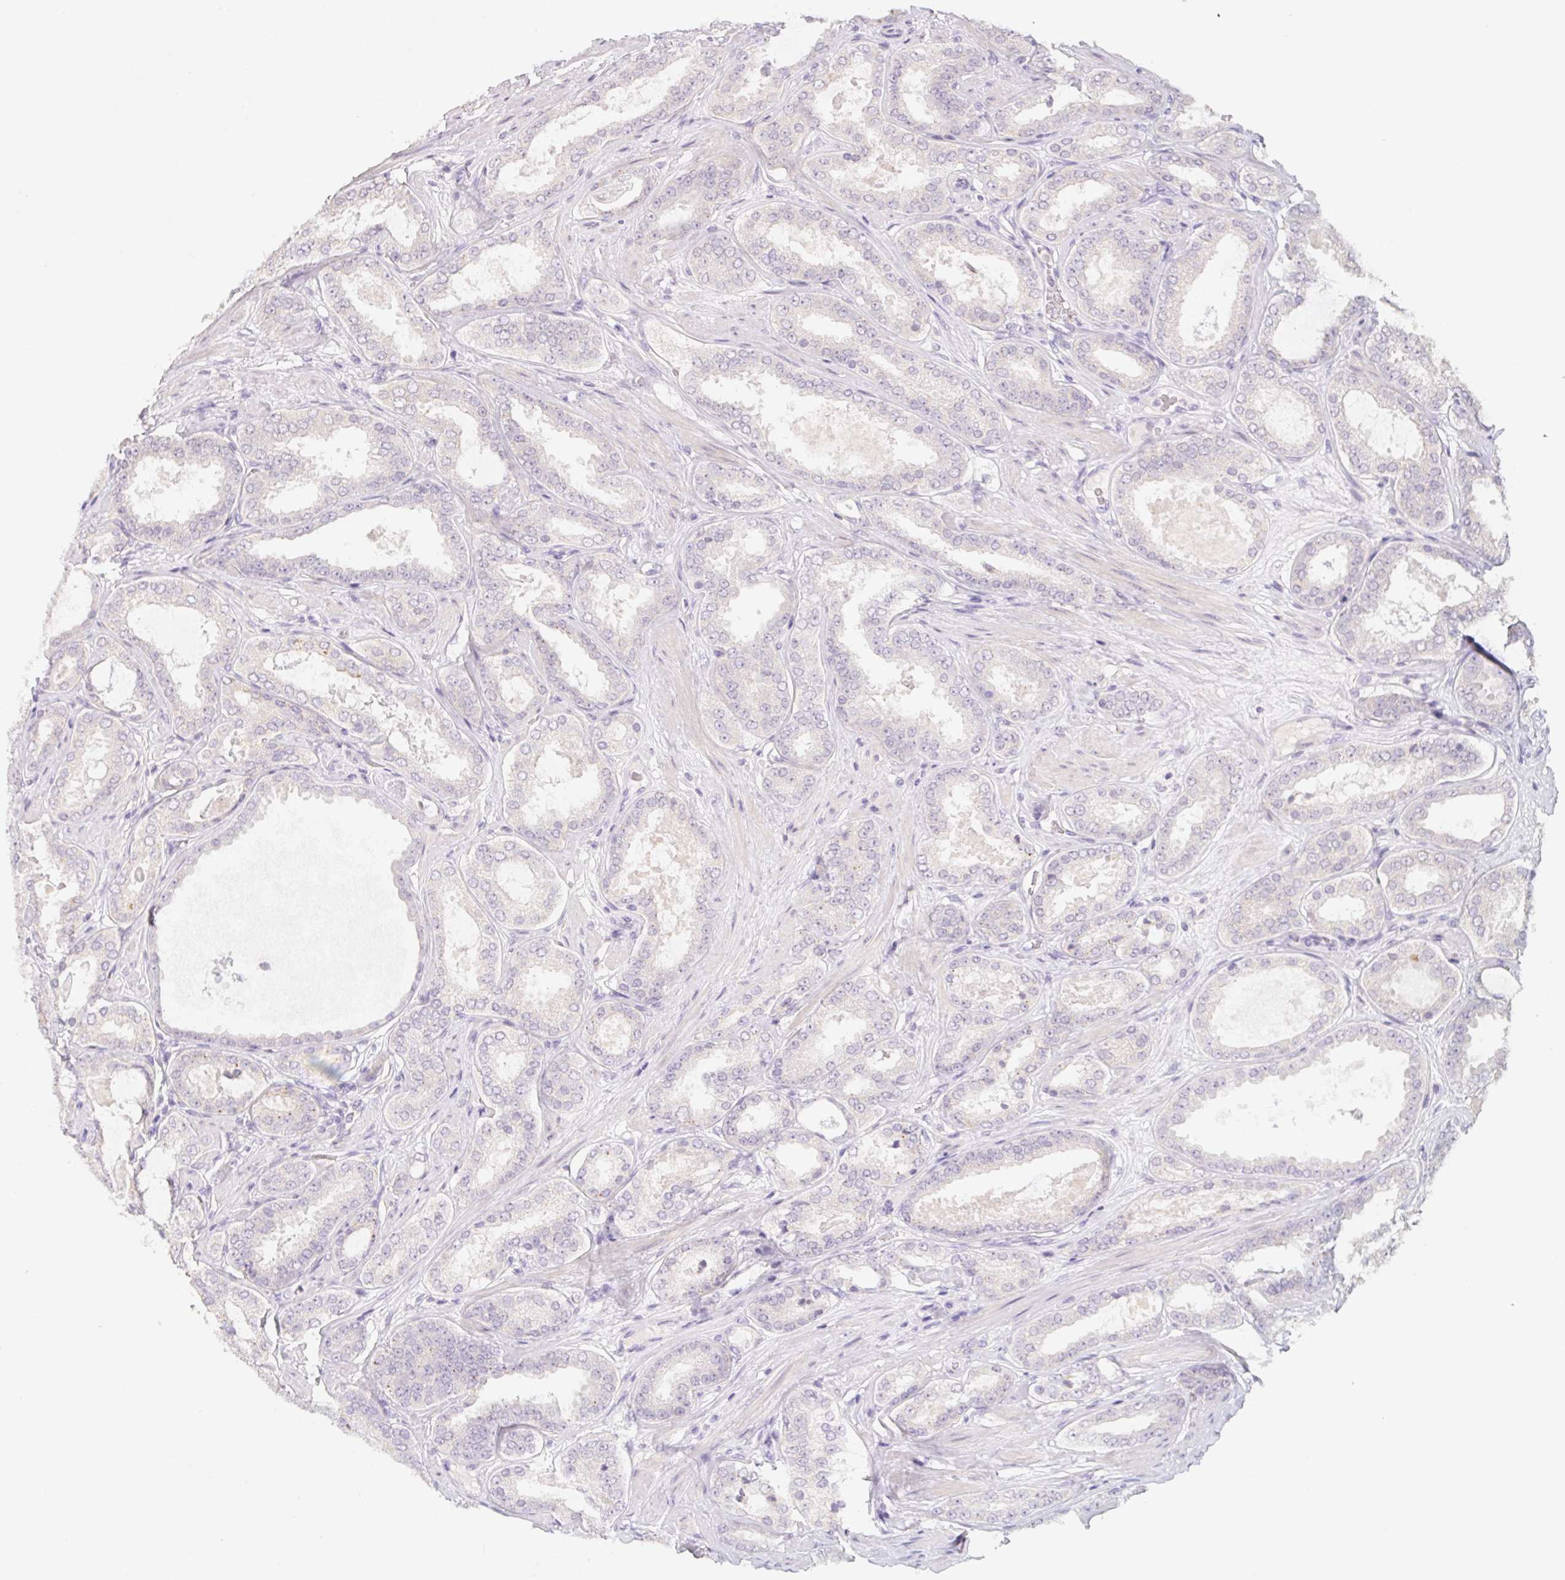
{"staining": {"intensity": "negative", "quantity": "none", "location": "none"}, "tissue": "prostate cancer", "cell_type": "Tumor cells", "image_type": "cancer", "snomed": [{"axis": "morphology", "description": "Adenocarcinoma, High grade"}, {"axis": "topography", "description": "Prostate"}], "caption": "Micrograph shows no protein staining in tumor cells of high-grade adenocarcinoma (prostate) tissue.", "gene": "SLC6A18", "patient": {"sex": "male", "age": 63}}